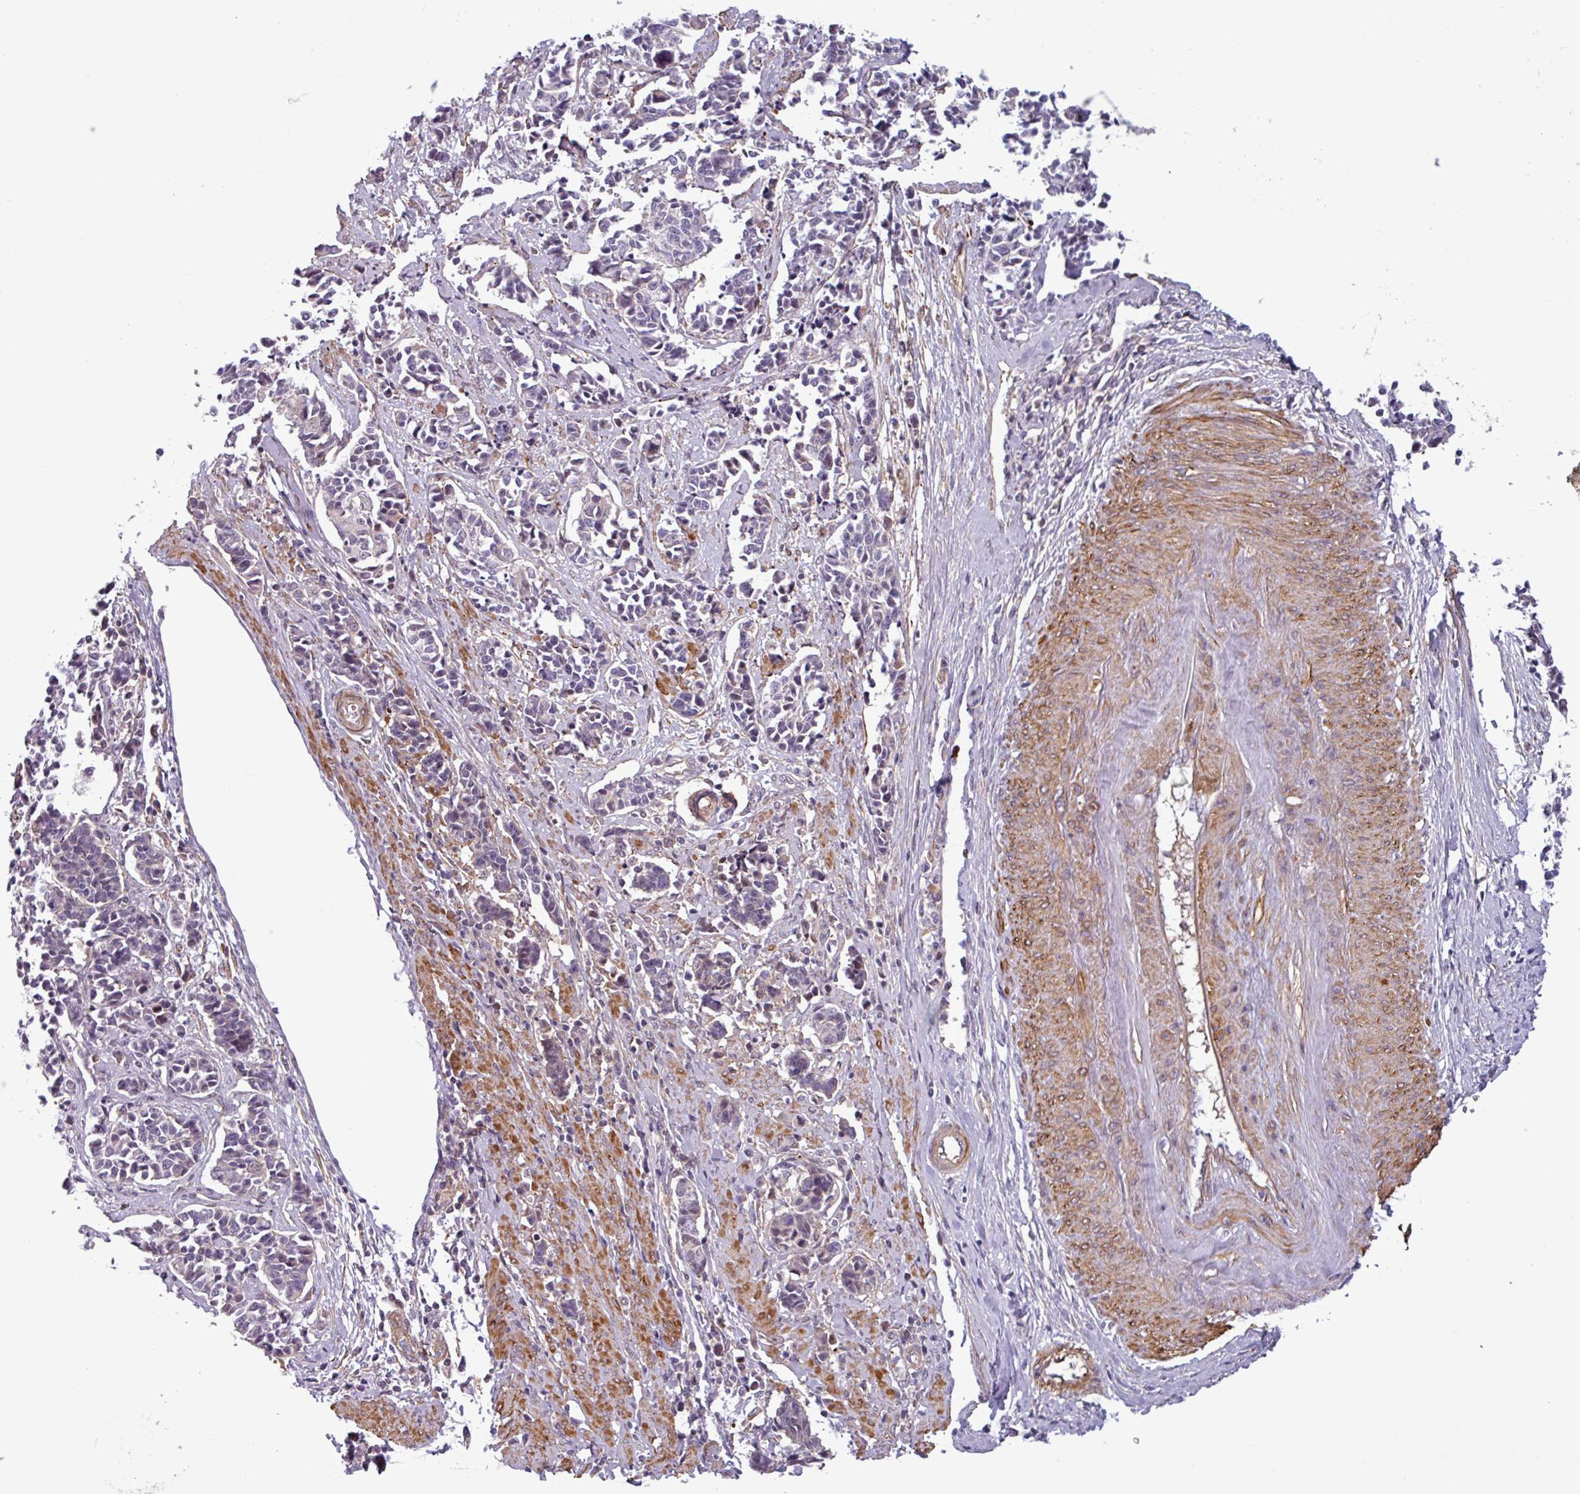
{"staining": {"intensity": "negative", "quantity": "none", "location": "none"}, "tissue": "cervical cancer", "cell_type": "Tumor cells", "image_type": "cancer", "snomed": [{"axis": "morphology", "description": "Normal tissue, NOS"}, {"axis": "morphology", "description": "Squamous cell carcinoma, NOS"}, {"axis": "topography", "description": "Cervix"}], "caption": "An image of squamous cell carcinoma (cervical) stained for a protein reveals no brown staining in tumor cells. The staining was performed using DAB to visualize the protein expression in brown, while the nuclei were stained in blue with hematoxylin (Magnification: 20x).", "gene": "PCED1A", "patient": {"sex": "female", "age": 35}}